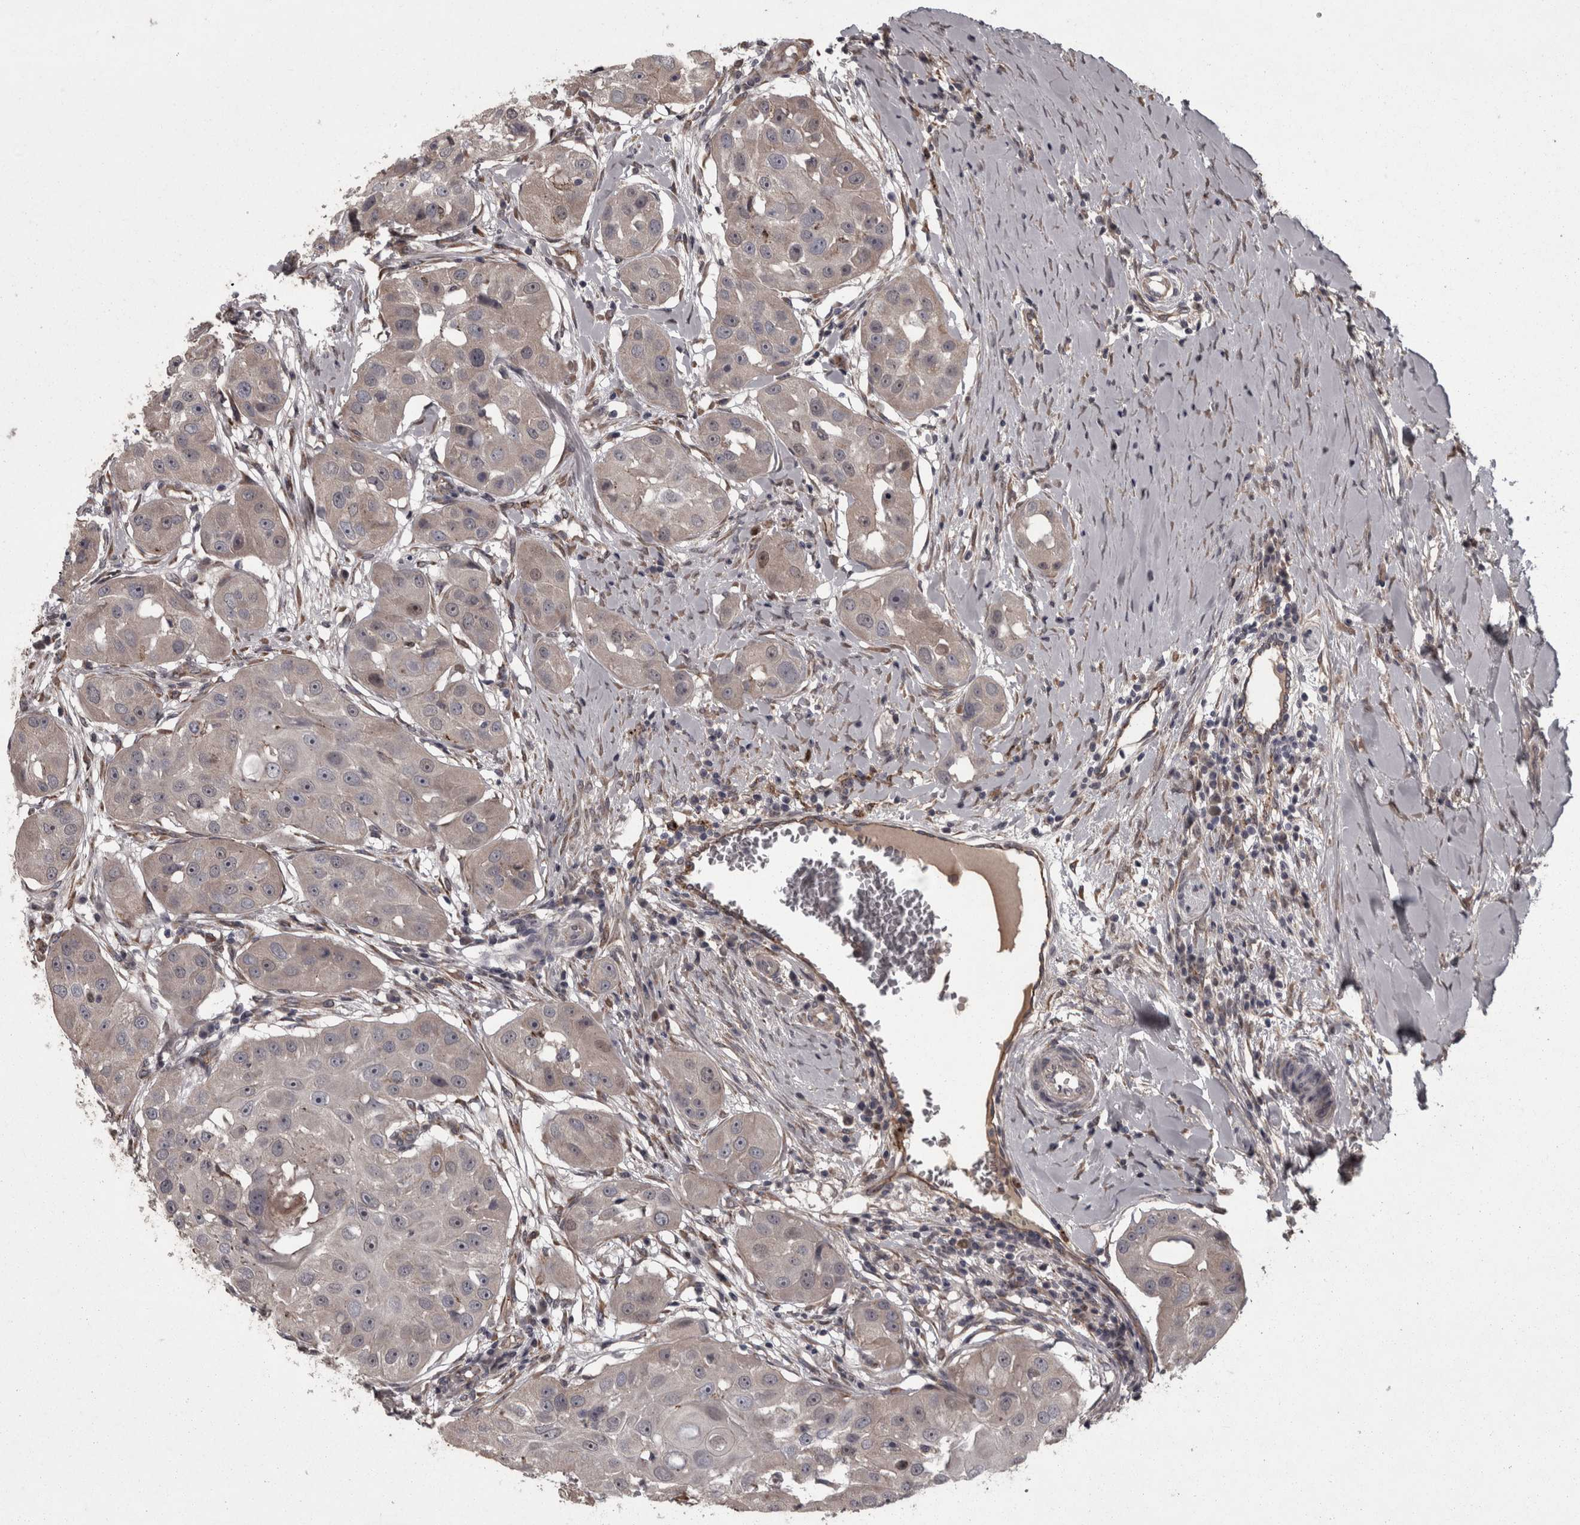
{"staining": {"intensity": "weak", "quantity": "<25%", "location": "cytoplasmic/membranous"}, "tissue": "head and neck cancer", "cell_type": "Tumor cells", "image_type": "cancer", "snomed": [{"axis": "morphology", "description": "Normal tissue, NOS"}, {"axis": "morphology", "description": "Squamous cell carcinoma, NOS"}, {"axis": "topography", "description": "Skeletal muscle"}, {"axis": "topography", "description": "Head-Neck"}], "caption": "Immunohistochemistry of human head and neck cancer reveals no positivity in tumor cells.", "gene": "PCDH17", "patient": {"sex": "male", "age": 51}}